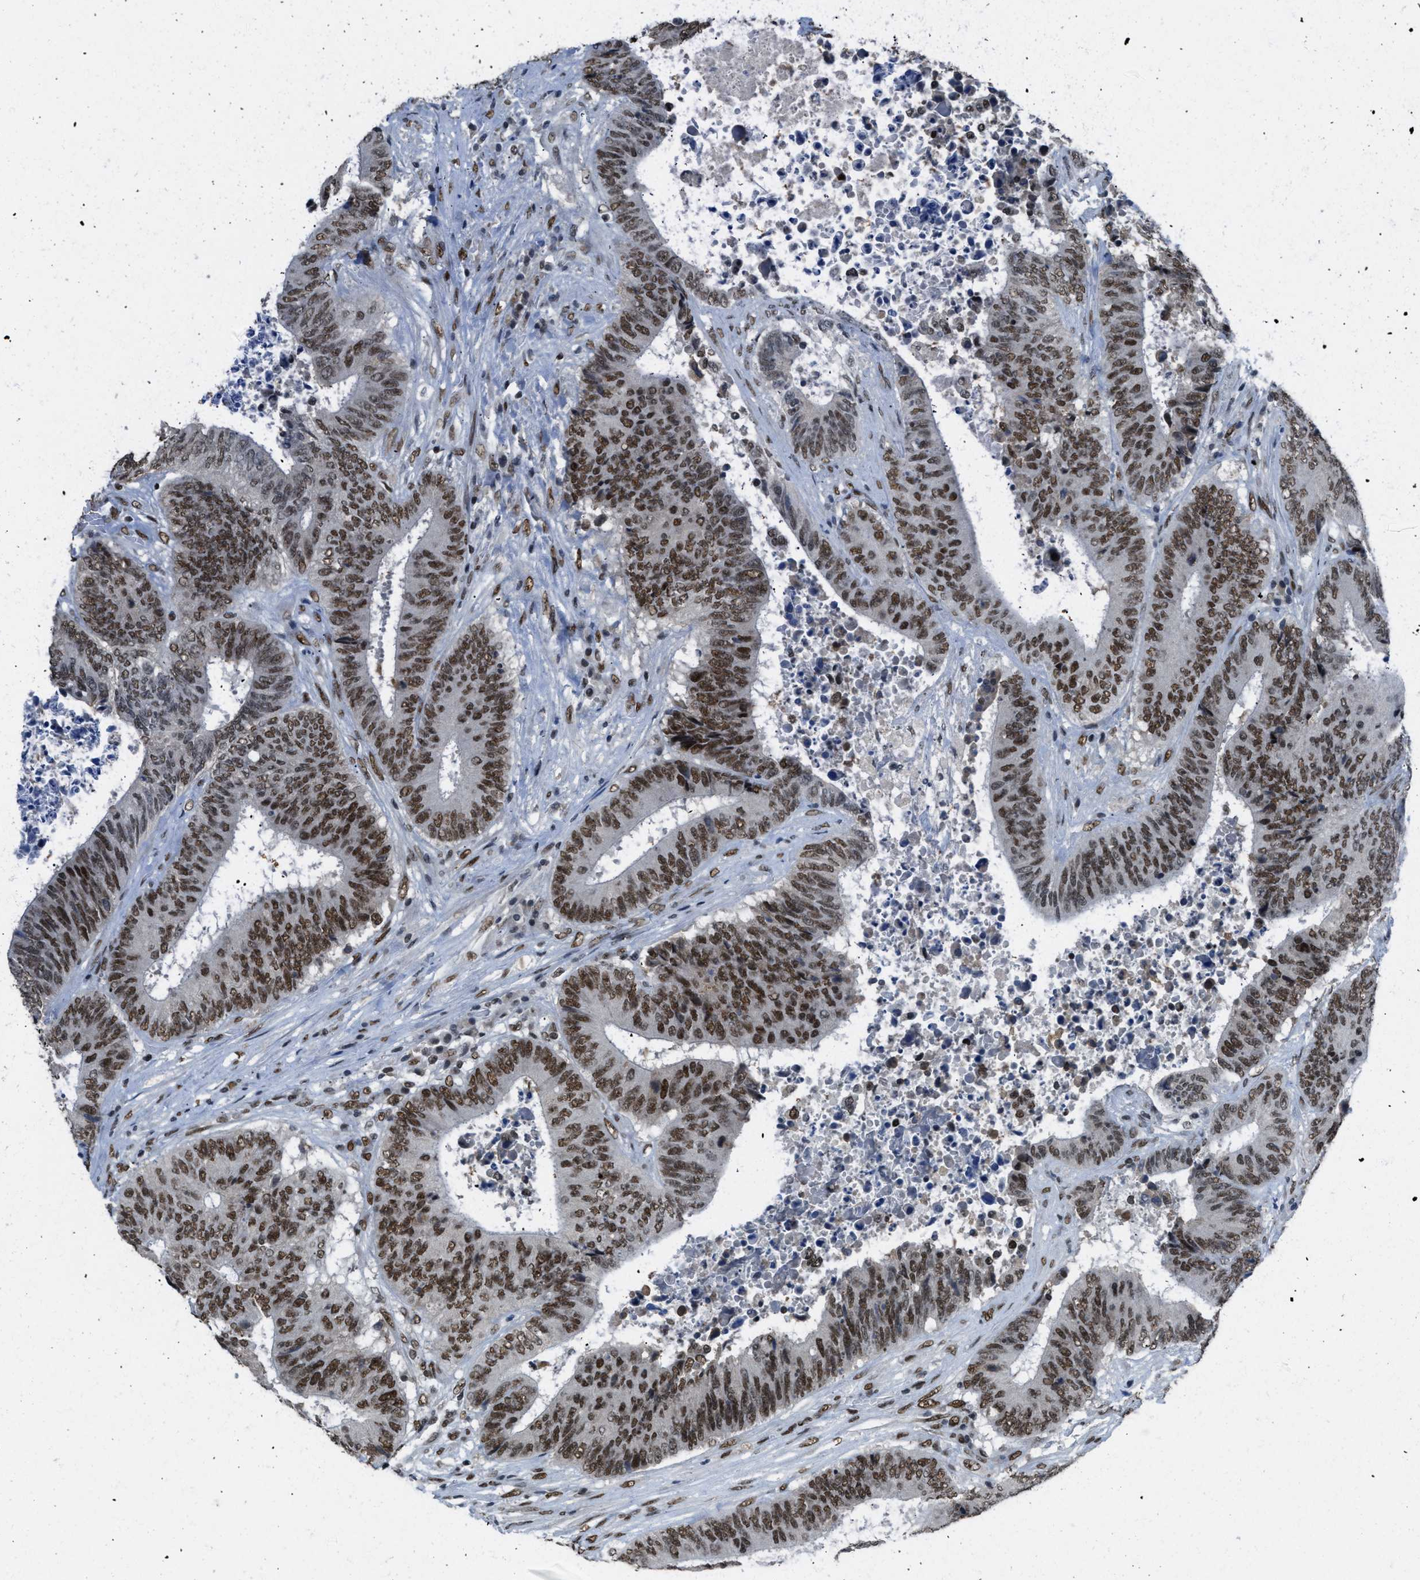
{"staining": {"intensity": "moderate", "quantity": ">75%", "location": "nuclear"}, "tissue": "colorectal cancer", "cell_type": "Tumor cells", "image_type": "cancer", "snomed": [{"axis": "morphology", "description": "Adenocarcinoma, NOS"}, {"axis": "topography", "description": "Rectum"}], "caption": "High-magnification brightfield microscopy of adenocarcinoma (colorectal) stained with DAB (brown) and counterstained with hematoxylin (blue). tumor cells exhibit moderate nuclear staining is identified in about>75% of cells. The protein is shown in brown color, while the nuclei are stained blue.", "gene": "GATAD2B", "patient": {"sex": "male", "age": 72}}